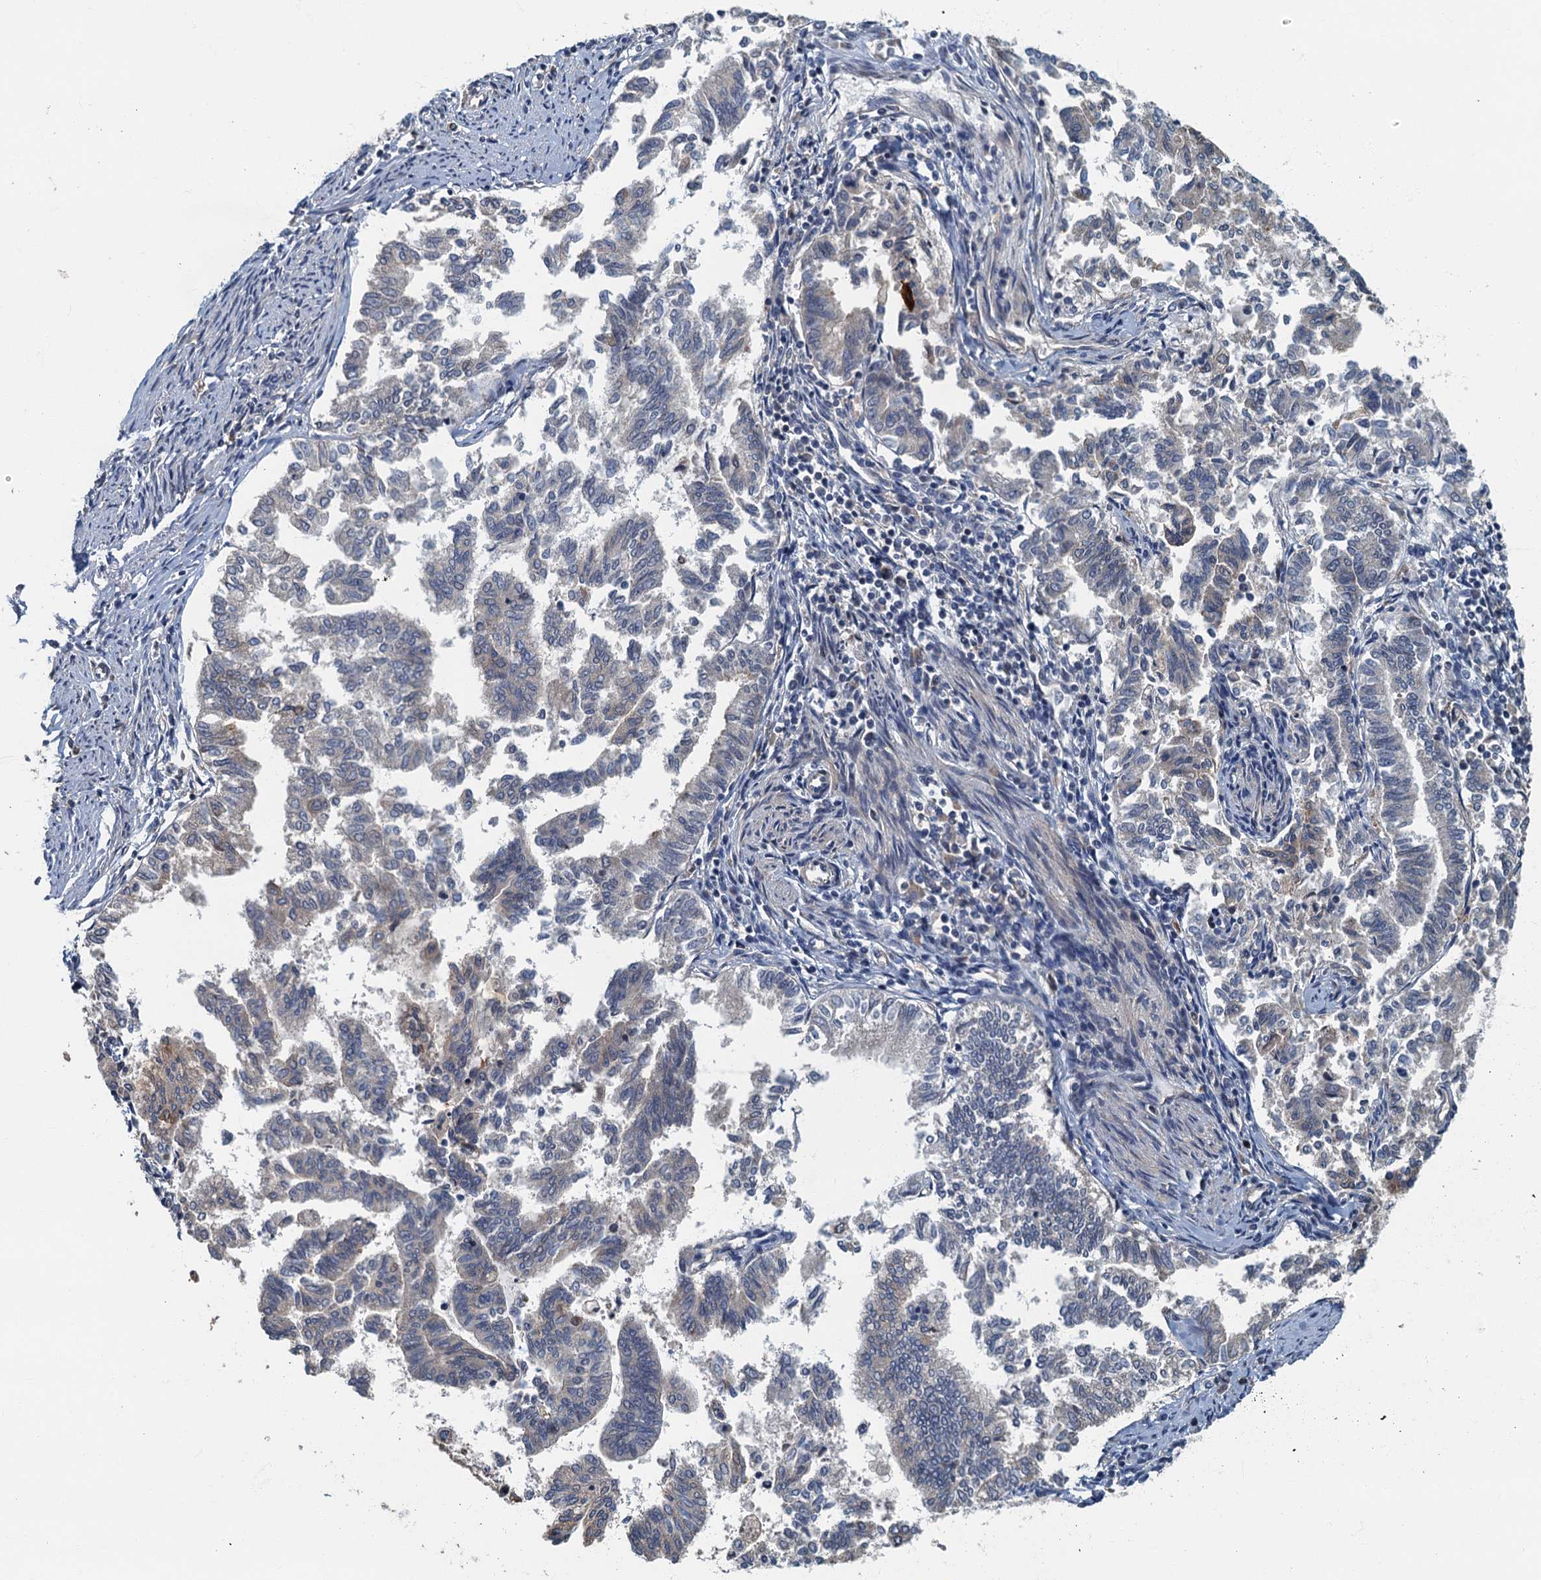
{"staining": {"intensity": "negative", "quantity": "none", "location": "none"}, "tissue": "endometrial cancer", "cell_type": "Tumor cells", "image_type": "cancer", "snomed": [{"axis": "morphology", "description": "Adenocarcinoma, NOS"}, {"axis": "topography", "description": "Endometrium"}], "caption": "DAB immunohistochemical staining of human endometrial cancer reveals no significant expression in tumor cells.", "gene": "CKAP2L", "patient": {"sex": "female", "age": 79}}